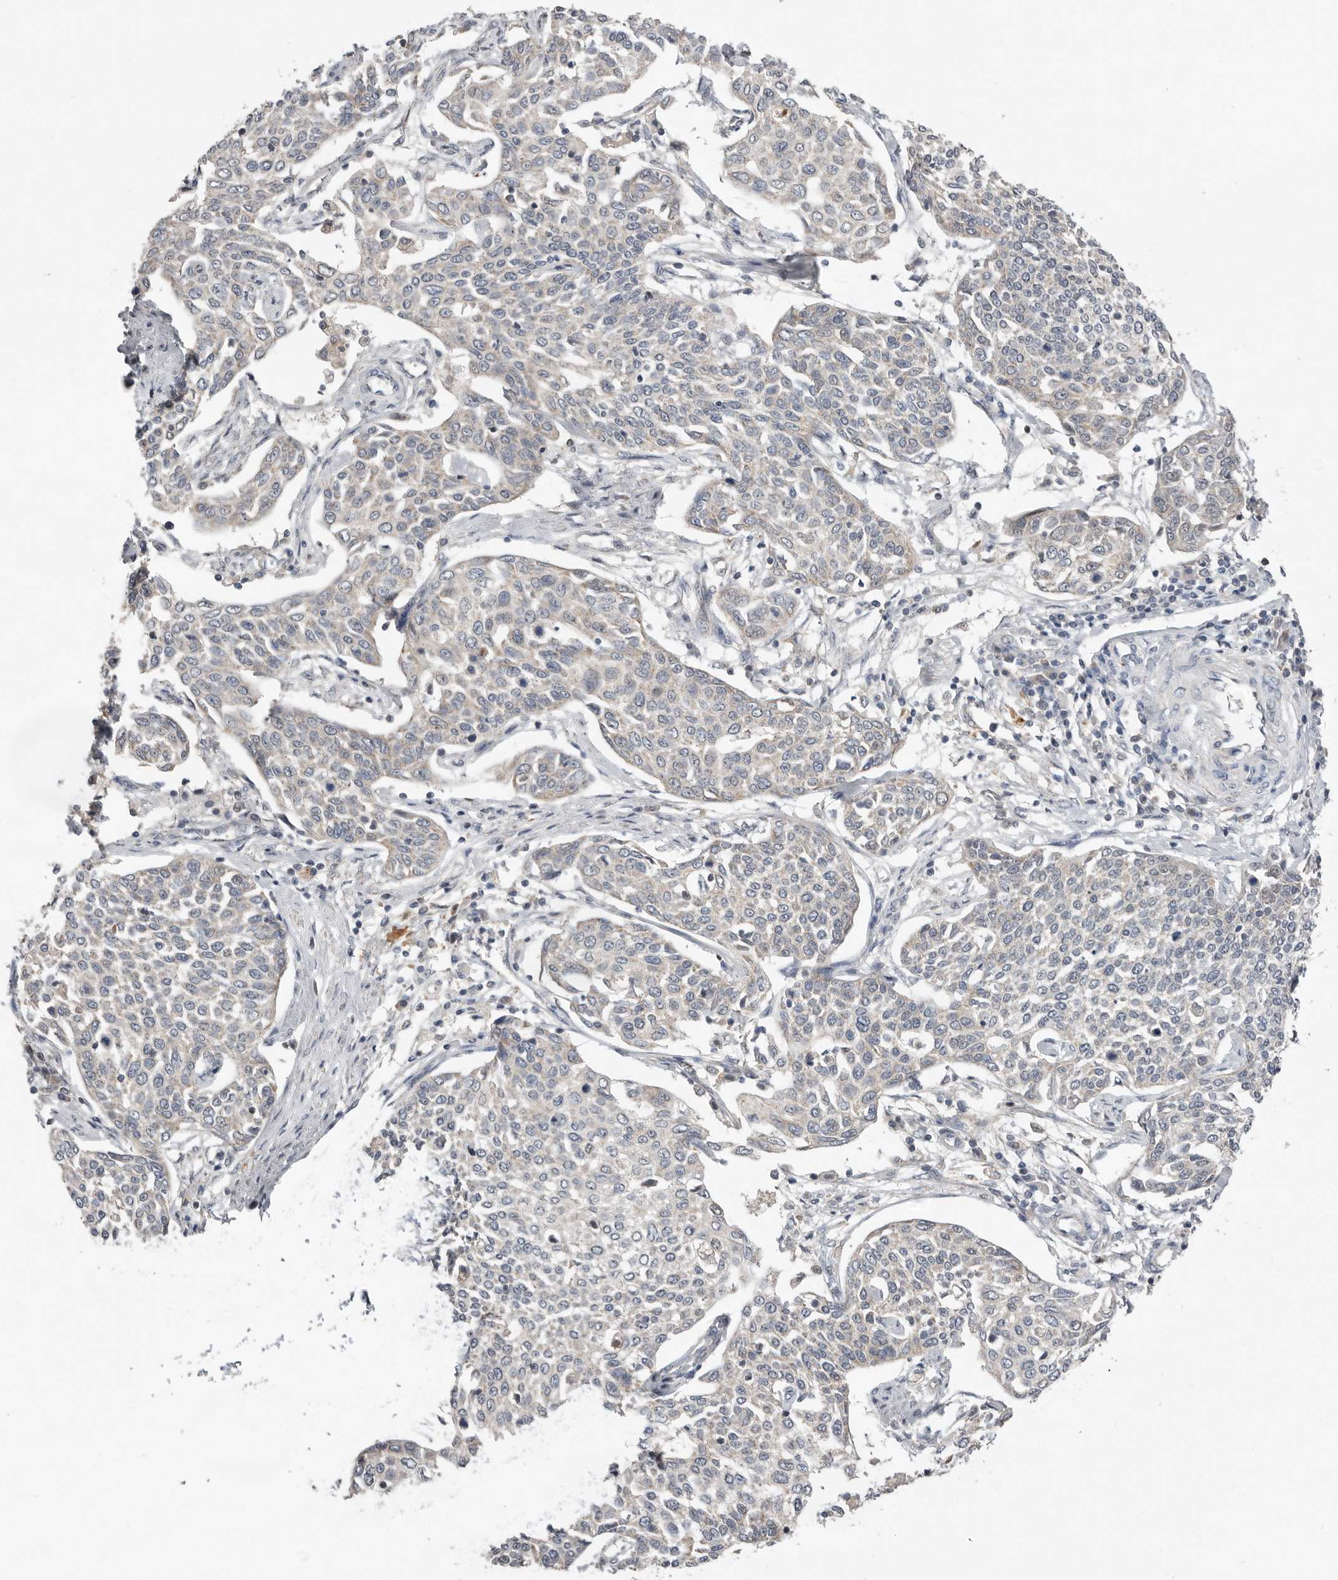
{"staining": {"intensity": "negative", "quantity": "none", "location": "none"}, "tissue": "cervical cancer", "cell_type": "Tumor cells", "image_type": "cancer", "snomed": [{"axis": "morphology", "description": "Squamous cell carcinoma, NOS"}, {"axis": "topography", "description": "Cervix"}], "caption": "Tumor cells are negative for protein expression in human cervical cancer.", "gene": "BRCA2", "patient": {"sex": "female", "age": 34}}